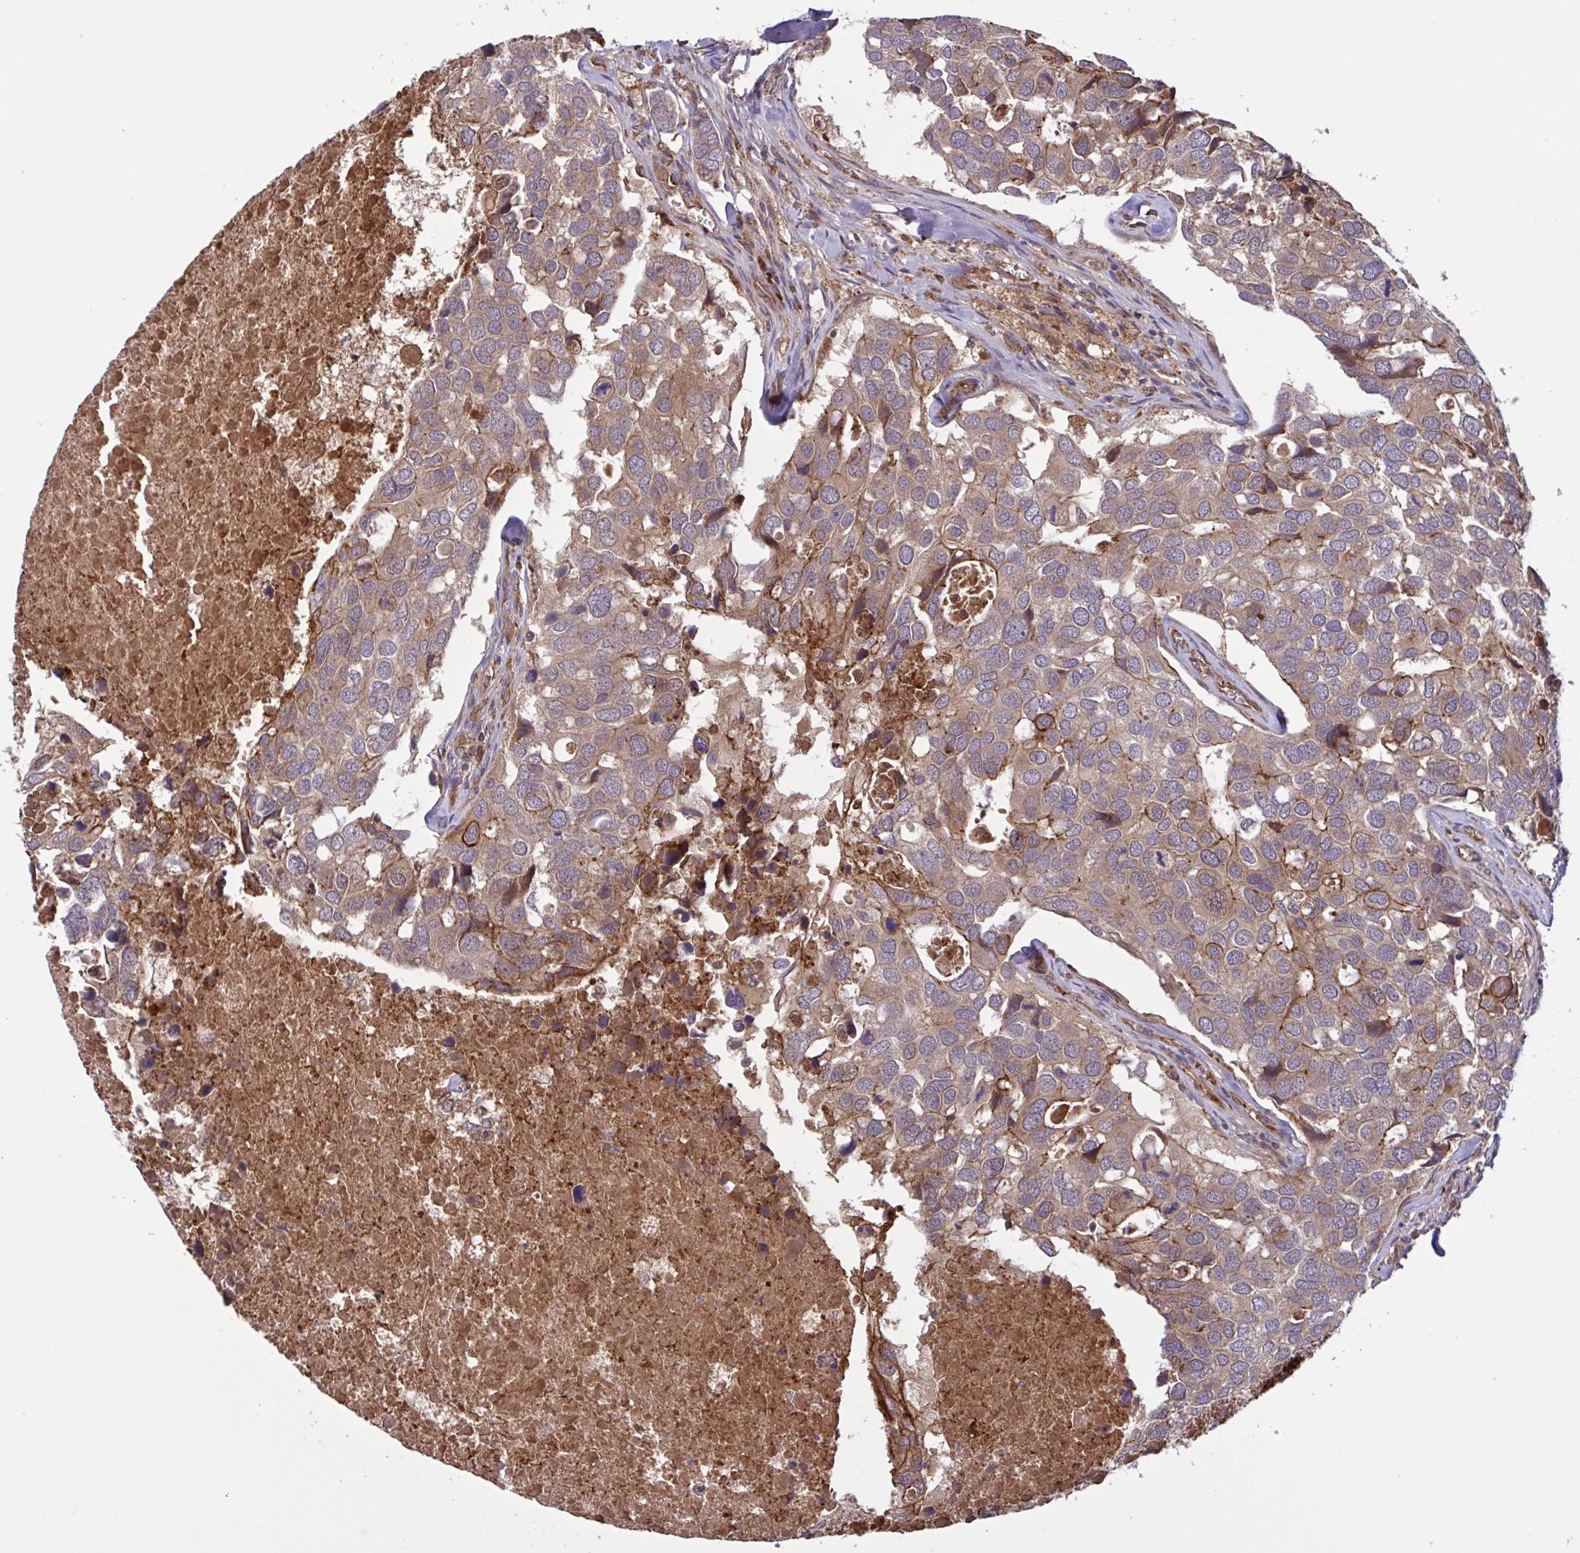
{"staining": {"intensity": "weak", "quantity": ">75%", "location": "cytoplasmic/membranous"}, "tissue": "breast cancer", "cell_type": "Tumor cells", "image_type": "cancer", "snomed": [{"axis": "morphology", "description": "Duct carcinoma"}, {"axis": "topography", "description": "Breast"}], "caption": "Breast cancer stained for a protein reveals weak cytoplasmic/membranous positivity in tumor cells.", "gene": "INTS10", "patient": {"sex": "female", "age": 83}}